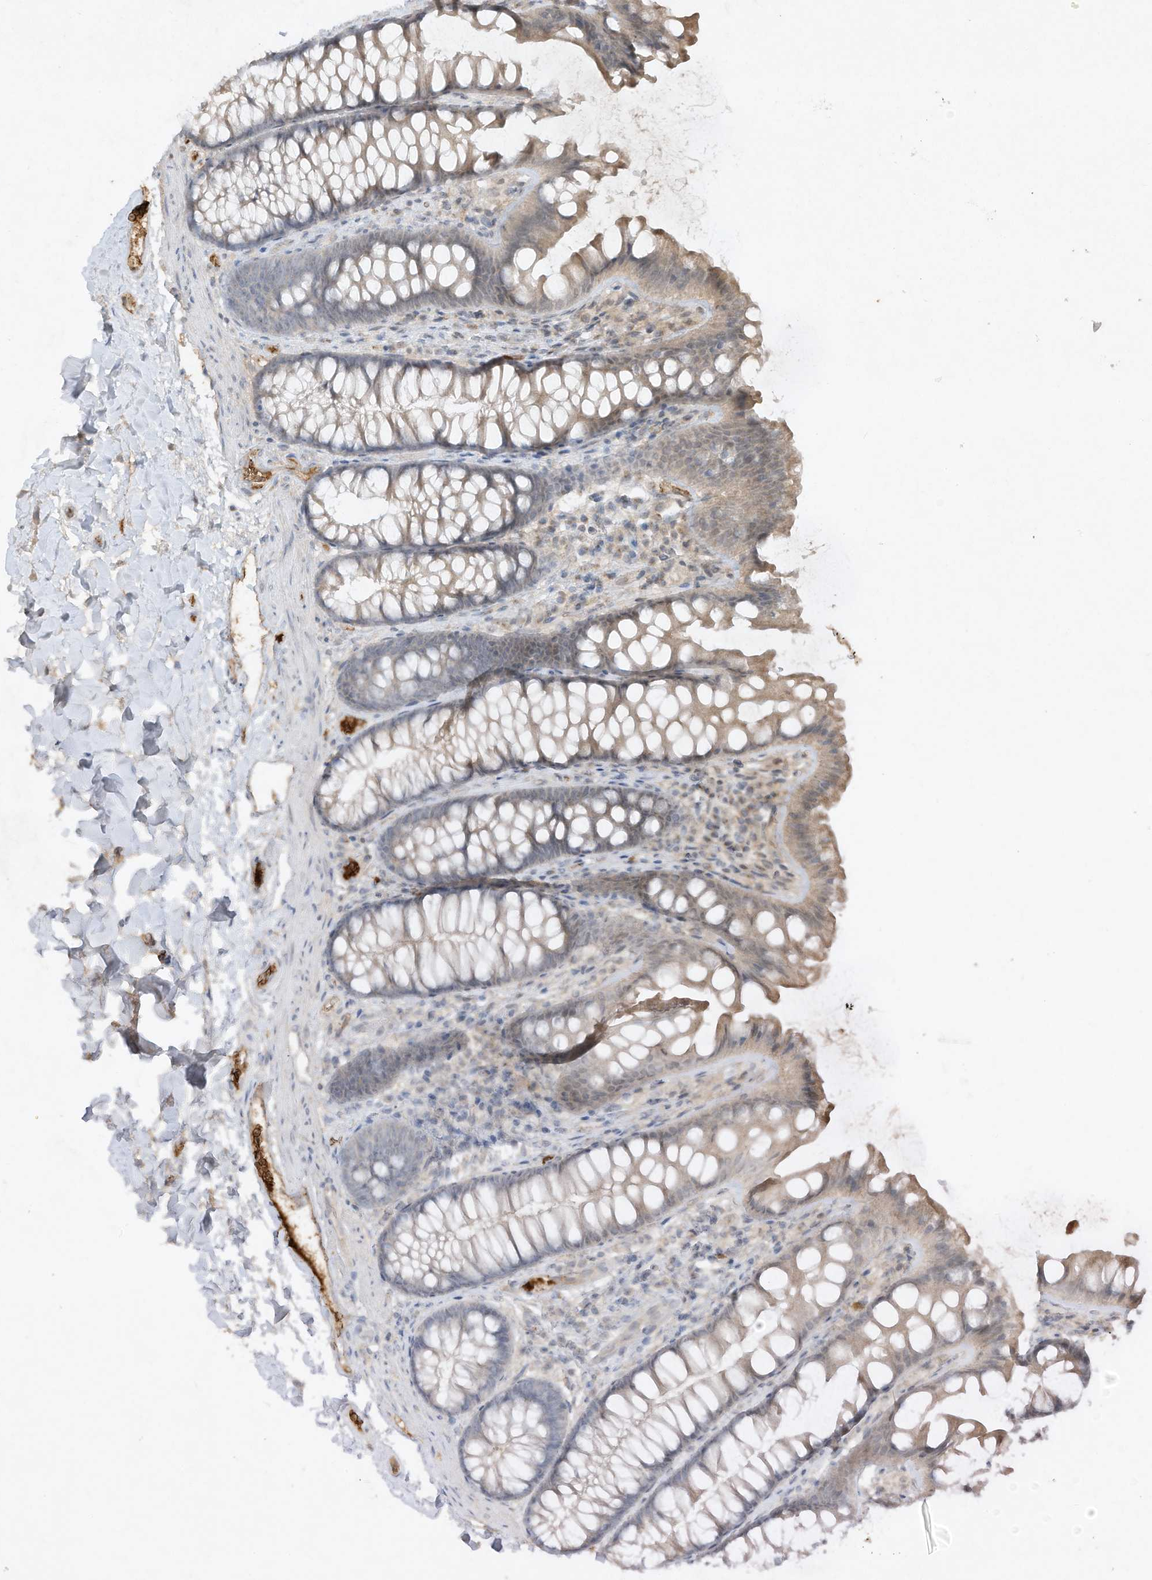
{"staining": {"intensity": "weak", "quantity": ">75%", "location": "cytoplasmic/membranous"}, "tissue": "colon", "cell_type": "Endothelial cells", "image_type": "normal", "snomed": [{"axis": "morphology", "description": "Normal tissue, NOS"}, {"axis": "topography", "description": "Colon"}], "caption": "Protein positivity by IHC shows weak cytoplasmic/membranous positivity in approximately >75% of endothelial cells in unremarkable colon.", "gene": "FETUB", "patient": {"sex": "female", "age": 62}}